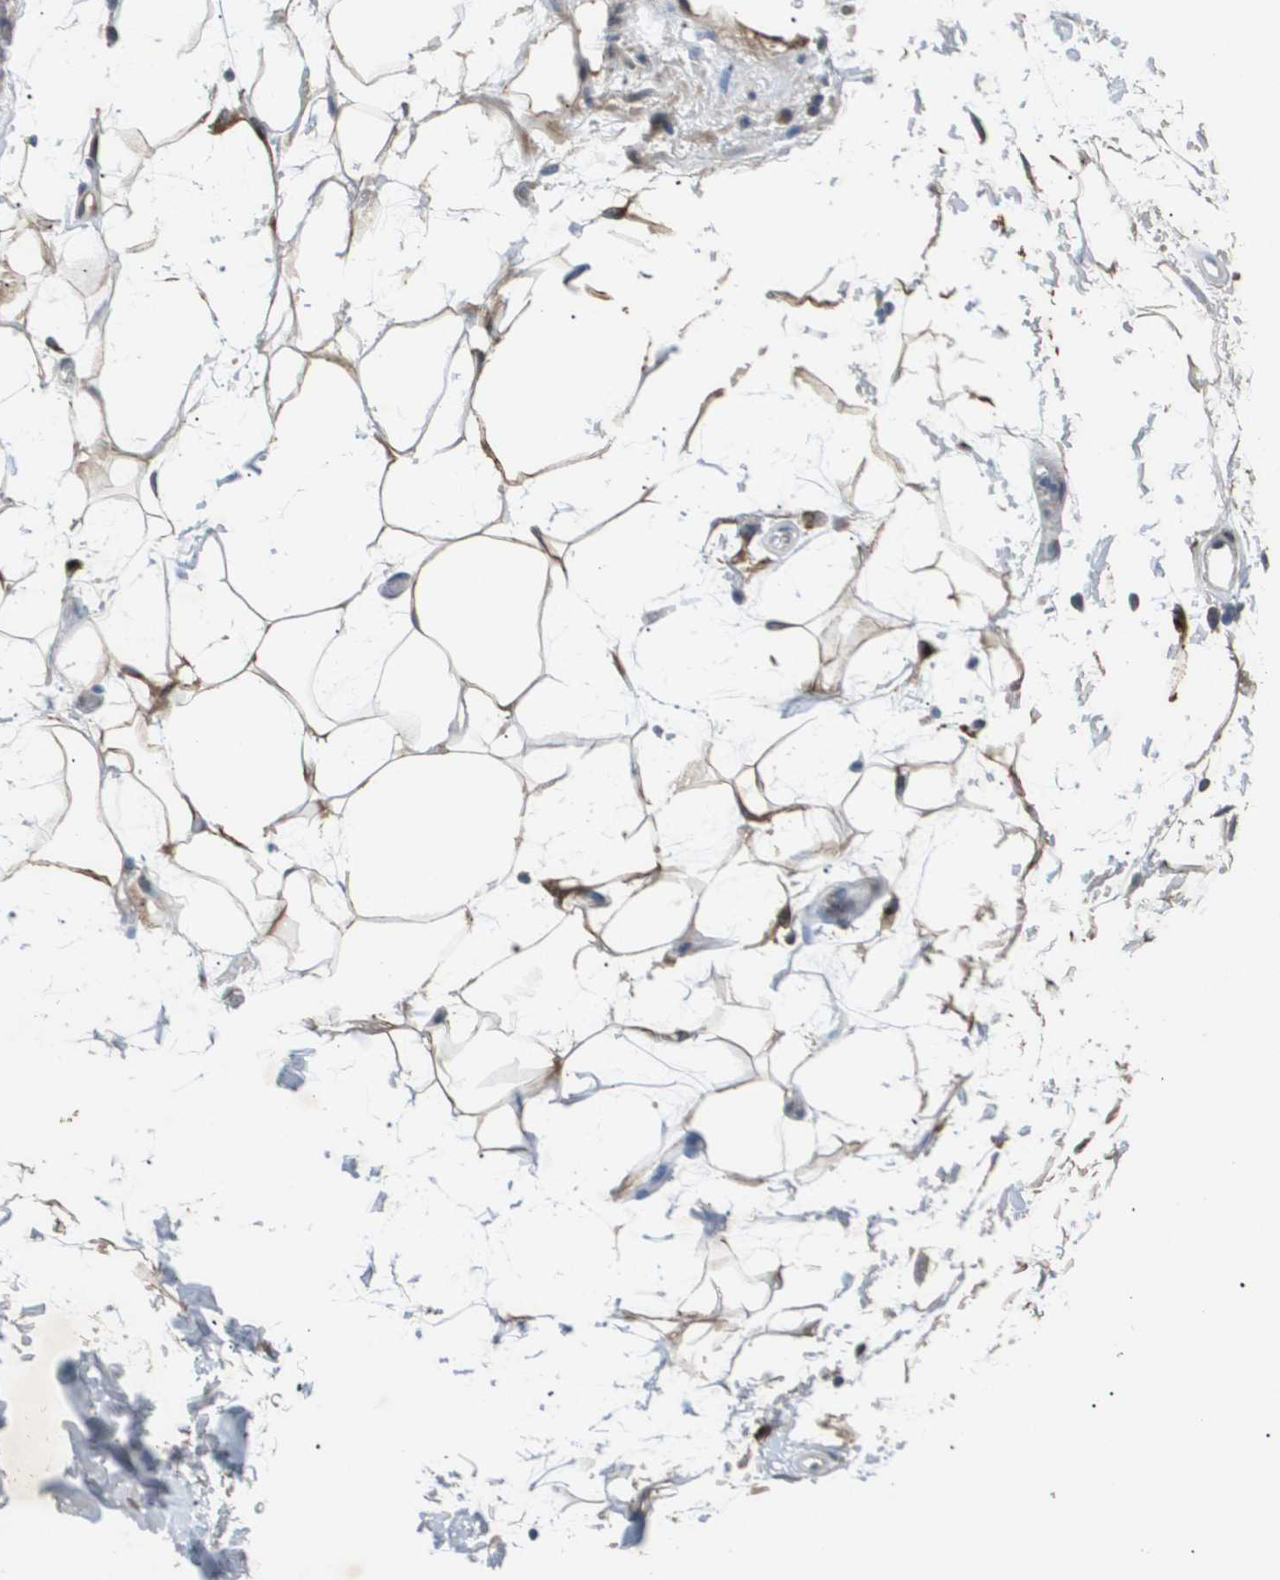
{"staining": {"intensity": "weak", "quantity": ">75%", "location": "cytoplasmic/membranous"}, "tissue": "adipose tissue", "cell_type": "Adipocytes", "image_type": "normal", "snomed": [{"axis": "morphology", "description": "Normal tissue, NOS"}, {"axis": "topography", "description": "Soft tissue"}], "caption": "Immunohistochemistry image of normal adipose tissue: adipose tissue stained using IHC shows low levels of weak protein expression localized specifically in the cytoplasmic/membranous of adipocytes, appearing as a cytoplasmic/membranous brown color.", "gene": "OTUD5", "patient": {"sex": "male", "age": 72}}